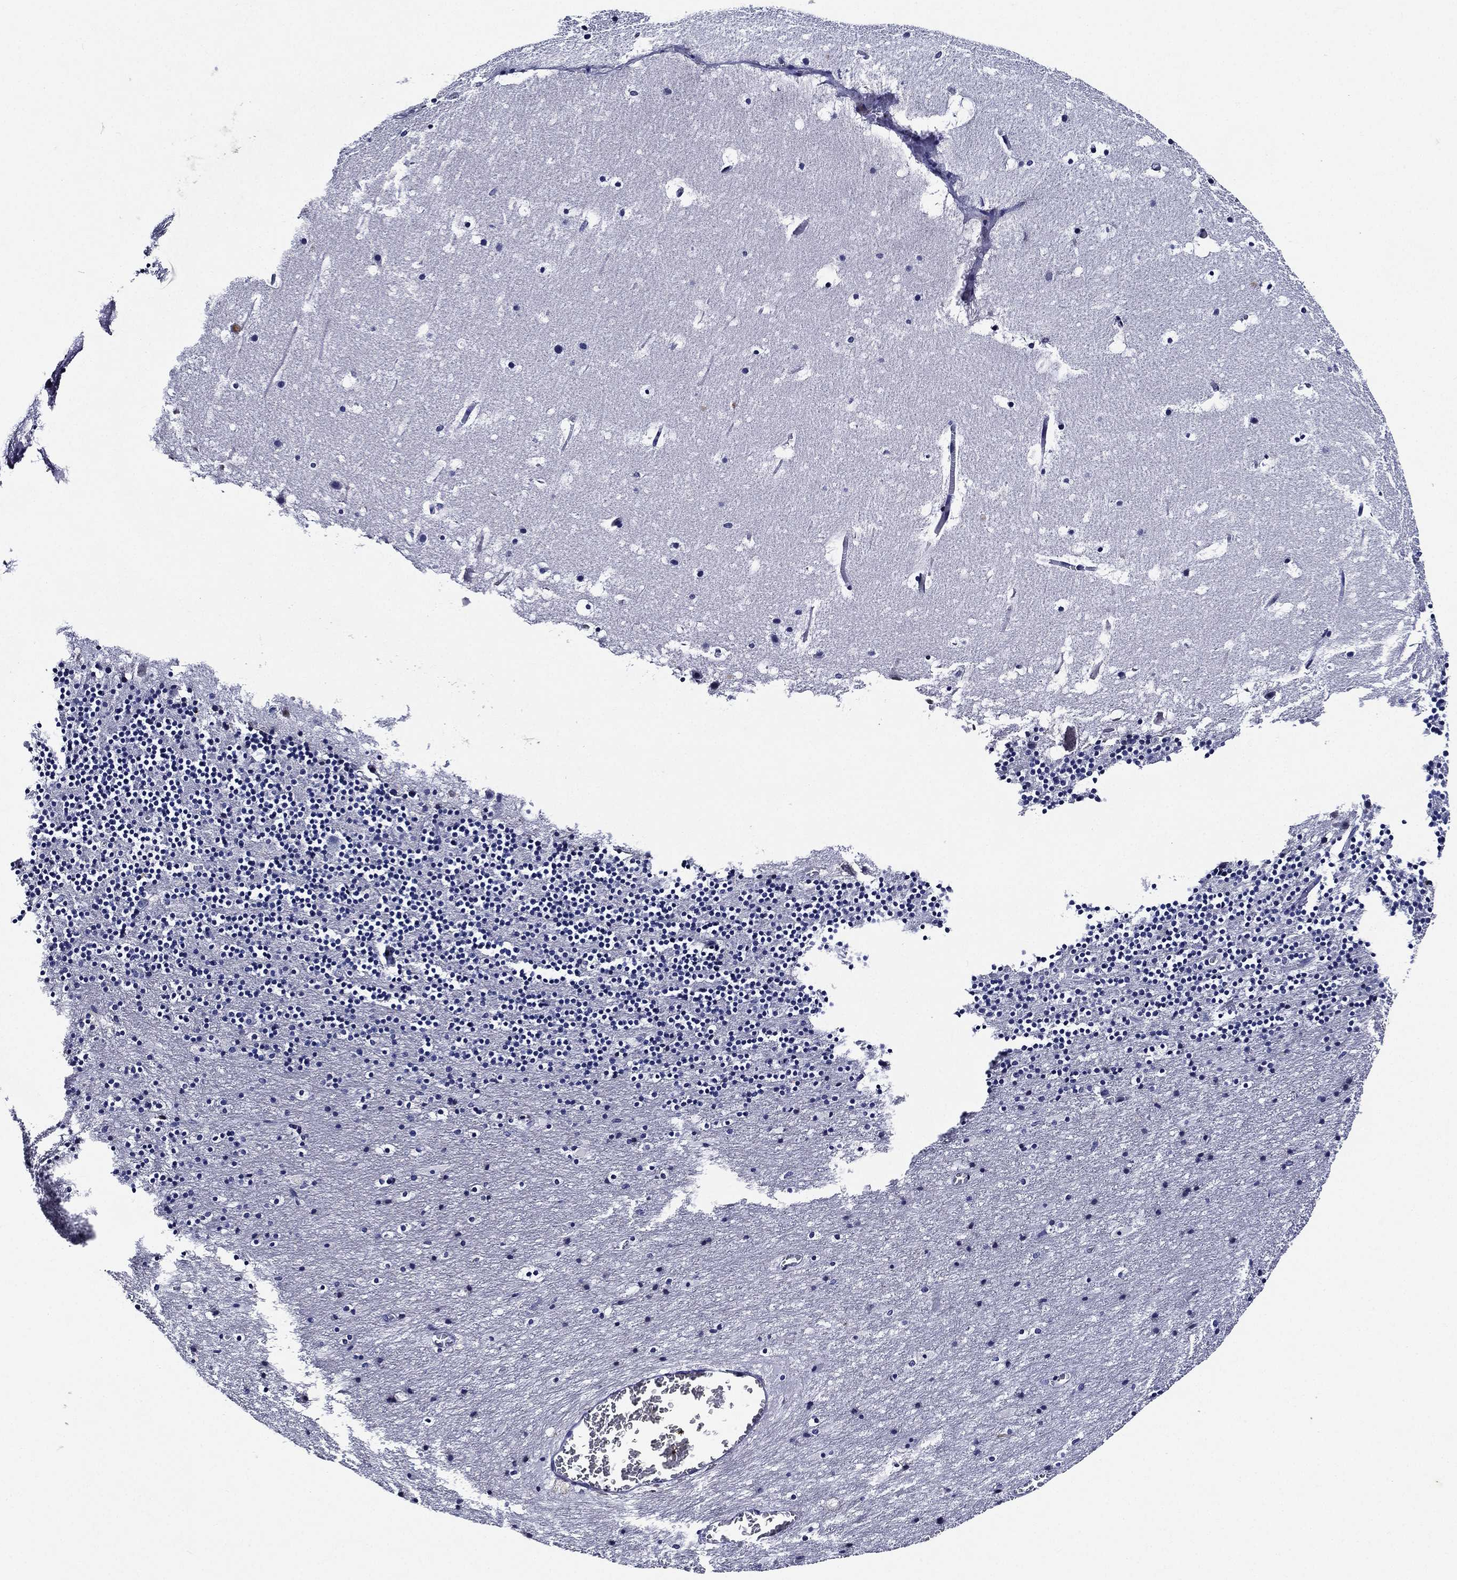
{"staining": {"intensity": "negative", "quantity": "none", "location": "none"}, "tissue": "cerebellum", "cell_type": "Cells in granular layer", "image_type": "normal", "snomed": [{"axis": "morphology", "description": "Normal tissue, NOS"}, {"axis": "topography", "description": "Cerebellum"}], "caption": "High power microscopy histopathology image of an immunohistochemistry (IHC) histopathology image of normal cerebellum, revealing no significant positivity in cells in granular layer. (DAB (3,3'-diaminobenzidine) immunohistochemistry (IHC), high magnification).", "gene": "TMPRSS11D", "patient": {"sex": "male", "age": 37}}